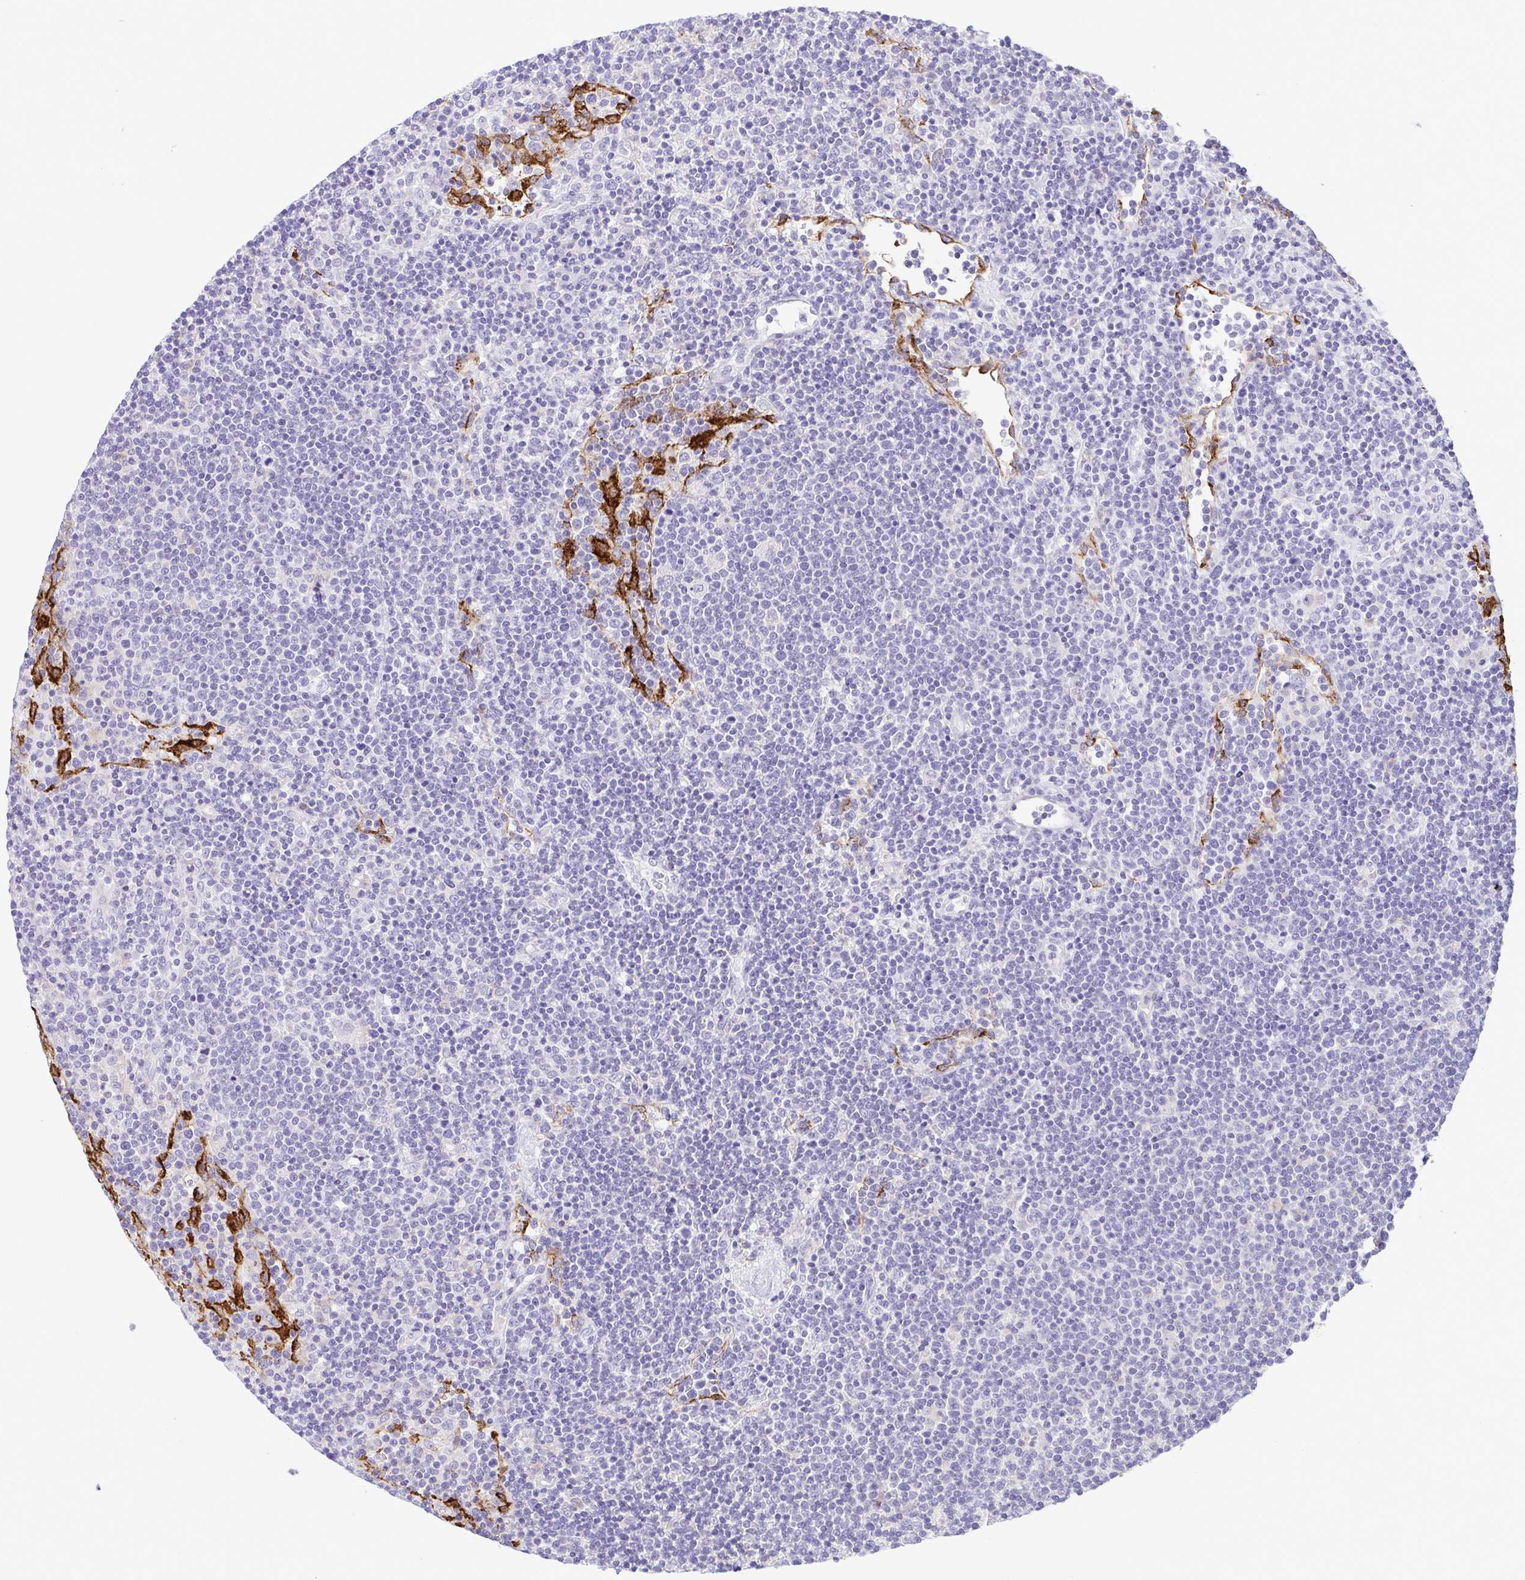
{"staining": {"intensity": "negative", "quantity": "none", "location": "none"}, "tissue": "lymphoma", "cell_type": "Tumor cells", "image_type": "cancer", "snomed": [{"axis": "morphology", "description": "Malignant lymphoma, non-Hodgkin's type, High grade"}, {"axis": "topography", "description": "Lymph node"}], "caption": "This photomicrograph is of lymphoma stained with immunohistochemistry (IHC) to label a protein in brown with the nuclei are counter-stained blue. There is no staining in tumor cells.", "gene": "GPR182", "patient": {"sex": "male", "age": 61}}